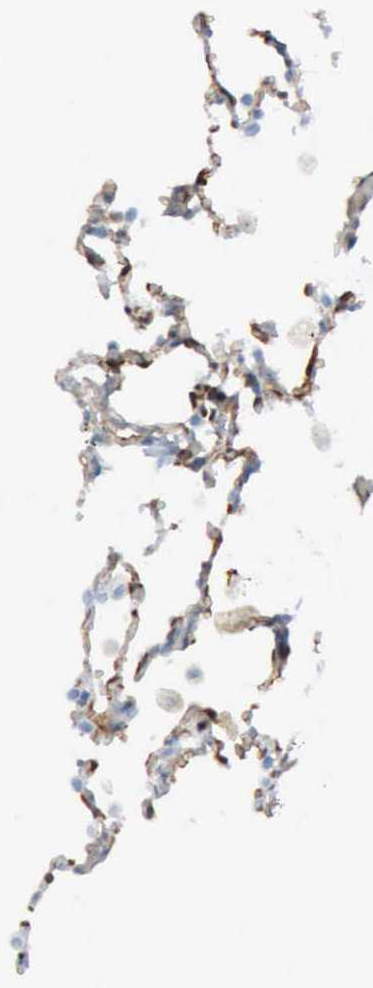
{"staining": {"intensity": "negative", "quantity": "none", "location": "none"}, "tissue": "lung", "cell_type": "Alveolar cells", "image_type": "normal", "snomed": [{"axis": "morphology", "description": "Normal tissue, NOS"}, {"axis": "topography", "description": "Lung"}], "caption": "A high-resolution histopathology image shows IHC staining of normal lung, which displays no significant positivity in alveolar cells.", "gene": "FSCN1", "patient": {"sex": "male", "age": 71}}